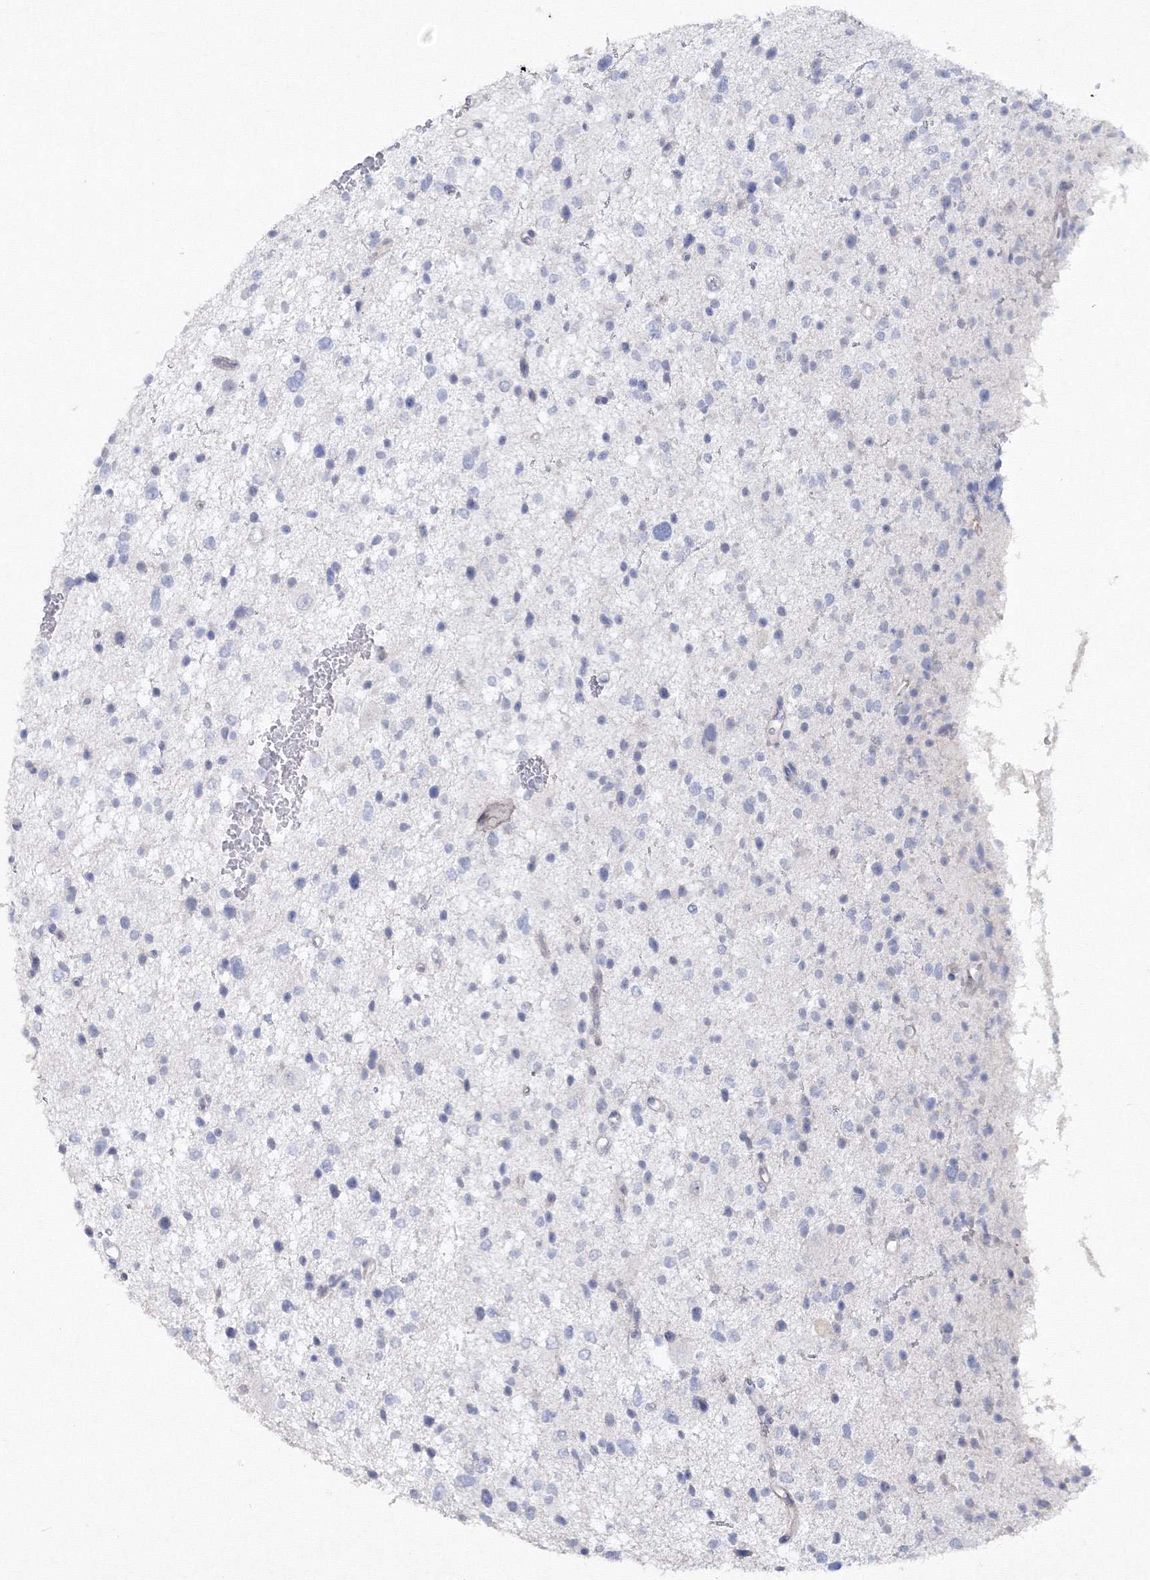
{"staining": {"intensity": "negative", "quantity": "none", "location": "none"}, "tissue": "glioma", "cell_type": "Tumor cells", "image_type": "cancer", "snomed": [{"axis": "morphology", "description": "Glioma, malignant, Low grade"}, {"axis": "topography", "description": "Brain"}], "caption": "IHC of malignant glioma (low-grade) exhibits no positivity in tumor cells.", "gene": "GCKR", "patient": {"sex": "female", "age": 37}}